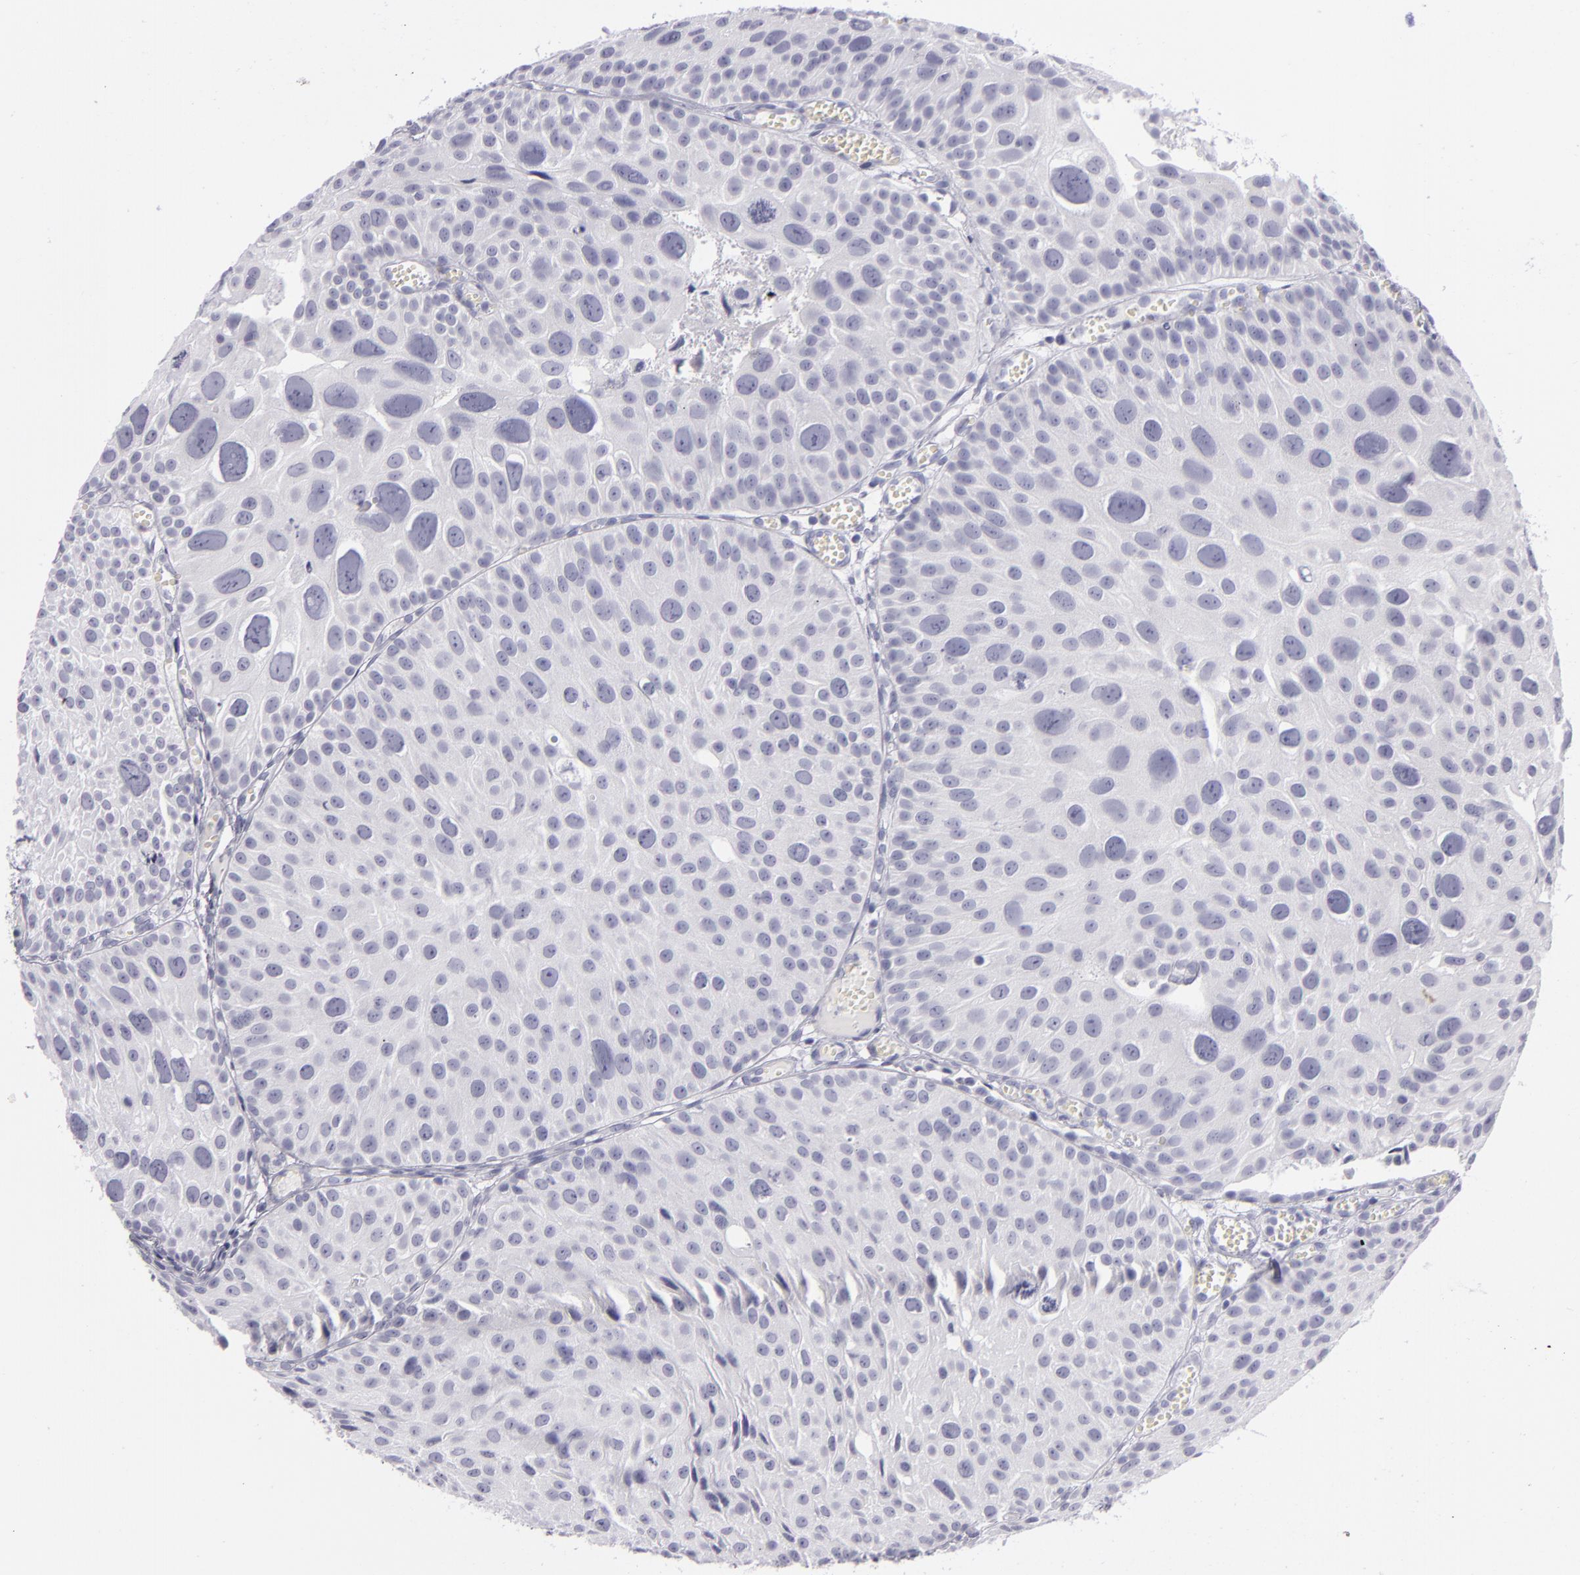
{"staining": {"intensity": "negative", "quantity": "none", "location": "none"}, "tissue": "urothelial cancer", "cell_type": "Tumor cells", "image_type": "cancer", "snomed": [{"axis": "morphology", "description": "Urothelial carcinoma, High grade"}, {"axis": "topography", "description": "Urinary bladder"}], "caption": "IHC photomicrograph of neoplastic tissue: urothelial carcinoma (high-grade) stained with DAB displays no significant protein positivity in tumor cells. (DAB (3,3'-diaminobenzidine) immunohistochemistry (IHC) with hematoxylin counter stain).", "gene": "VIL1", "patient": {"sex": "female", "age": 78}}